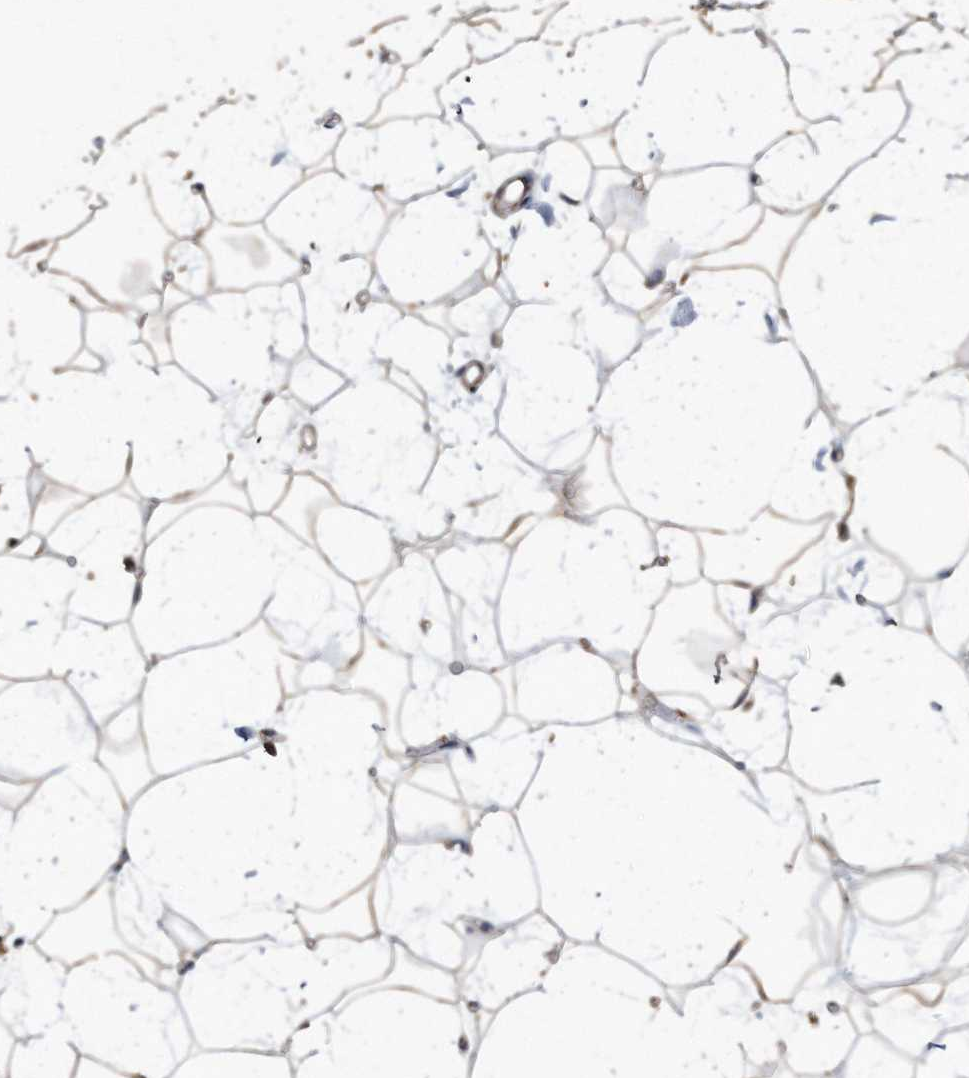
{"staining": {"intensity": "weak", "quantity": ">75%", "location": "cytoplasmic/membranous"}, "tissue": "adipose tissue", "cell_type": "Adipocytes", "image_type": "normal", "snomed": [{"axis": "morphology", "description": "Normal tissue, NOS"}, {"axis": "topography", "description": "Breast"}], "caption": "High-power microscopy captured an IHC image of benign adipose tissue, revealing weak cytoplasmic/membranous staining in approximately >75% of adipocytes.", "gene": "CDCP1", "patient": {"sex": "female", "age": 23}}